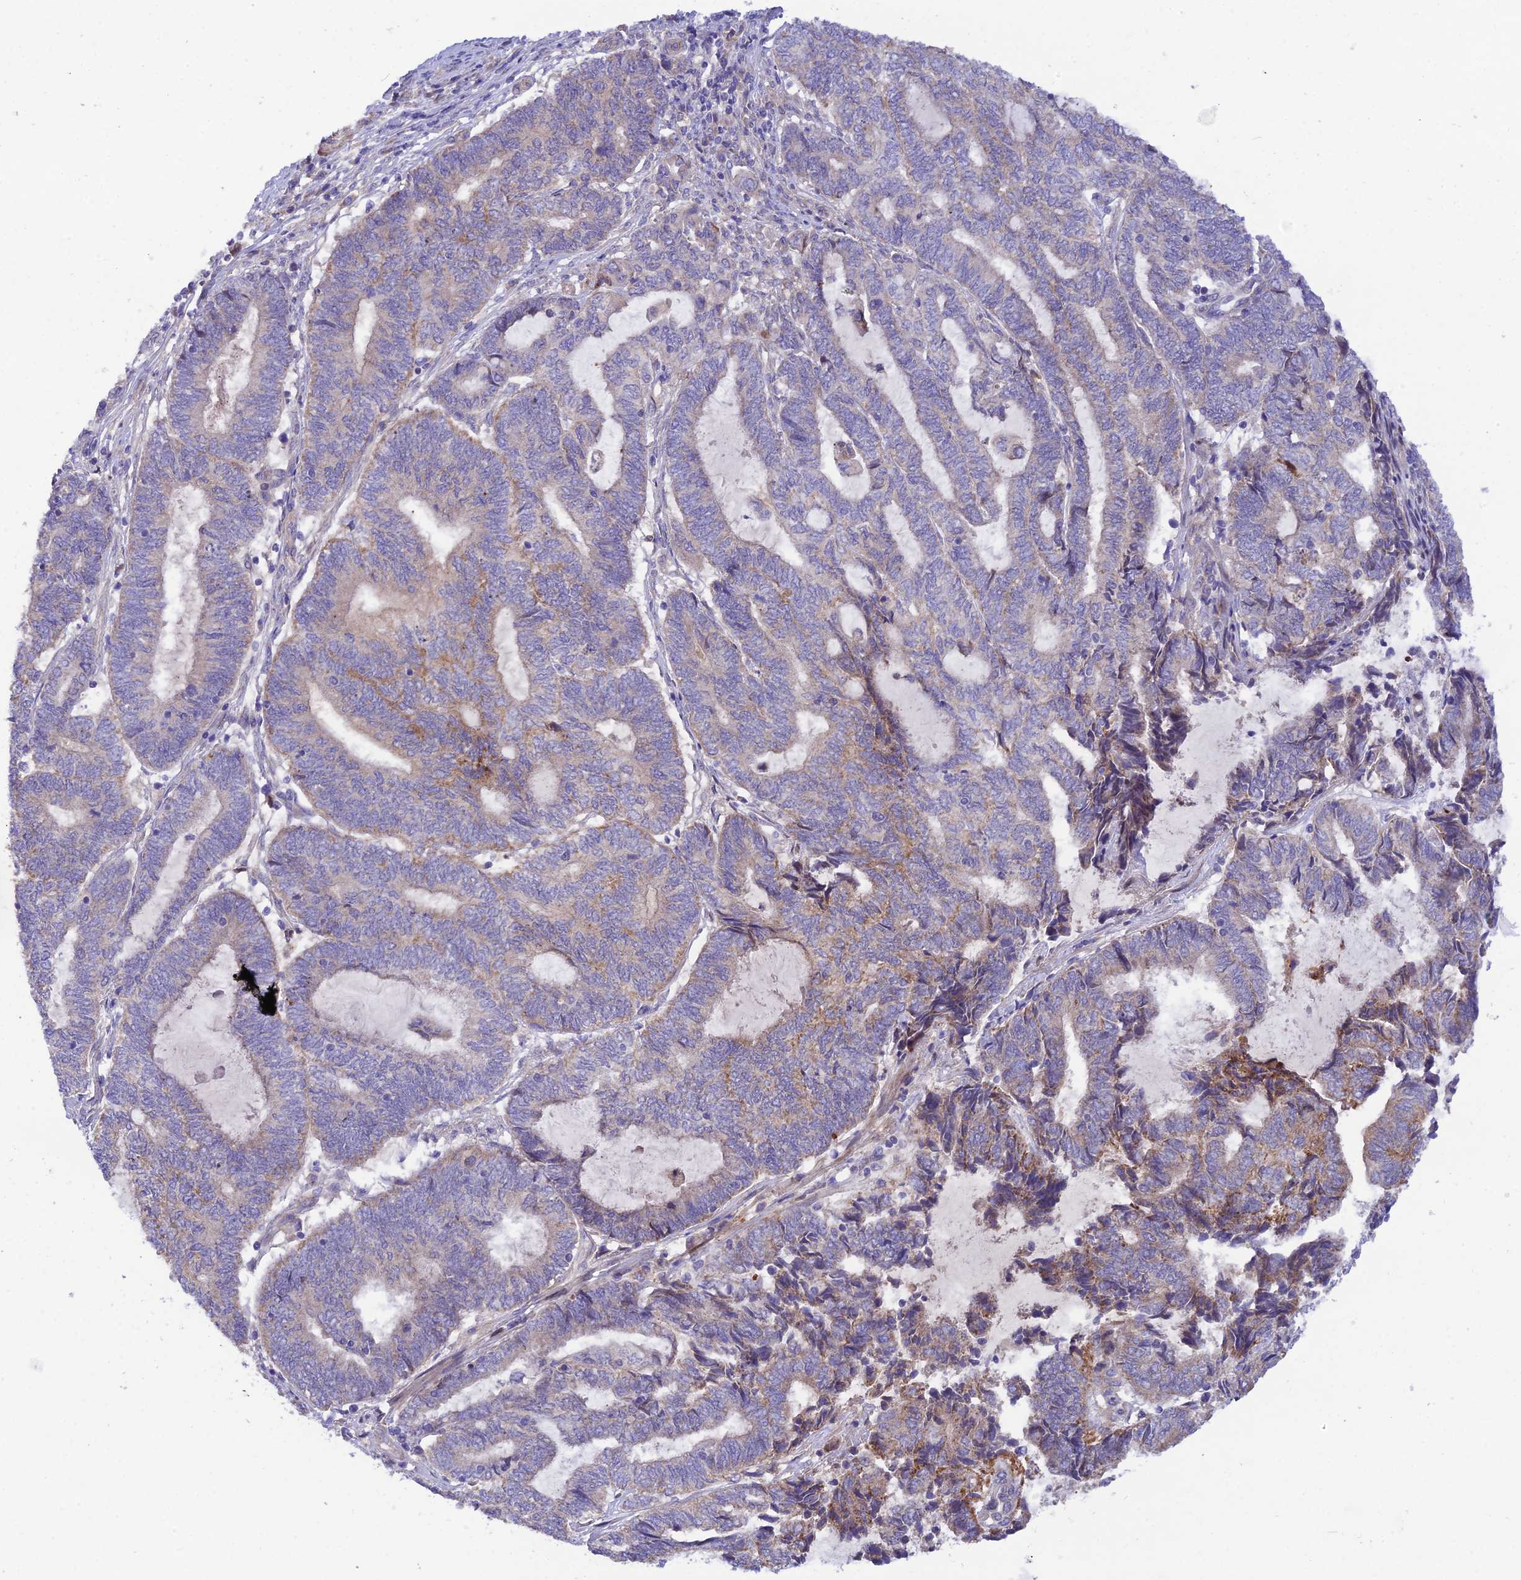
{"staining": {"intensity": "weak", "quantity": "25%-75%", "location": "cytoplasmic/membranous"}, "tissue": "endometrial cancer", "cell_type": "Tumor cells", "image_type": "cancer", "snomed": [{"axis": "morphology", "description": "Adenocarcinoma, NOS"}, {"axis": "topography", "description": "Uterus"}, {"axis": "topography", "description": "Endometrium"}], "caption": "Endometrial cancer (adenocarcinoma) stained with a protein marker exhibits weak staining in tumor cells.", "gene": "TRIM43B", "patient": {"sex": "female", "age": 70}}